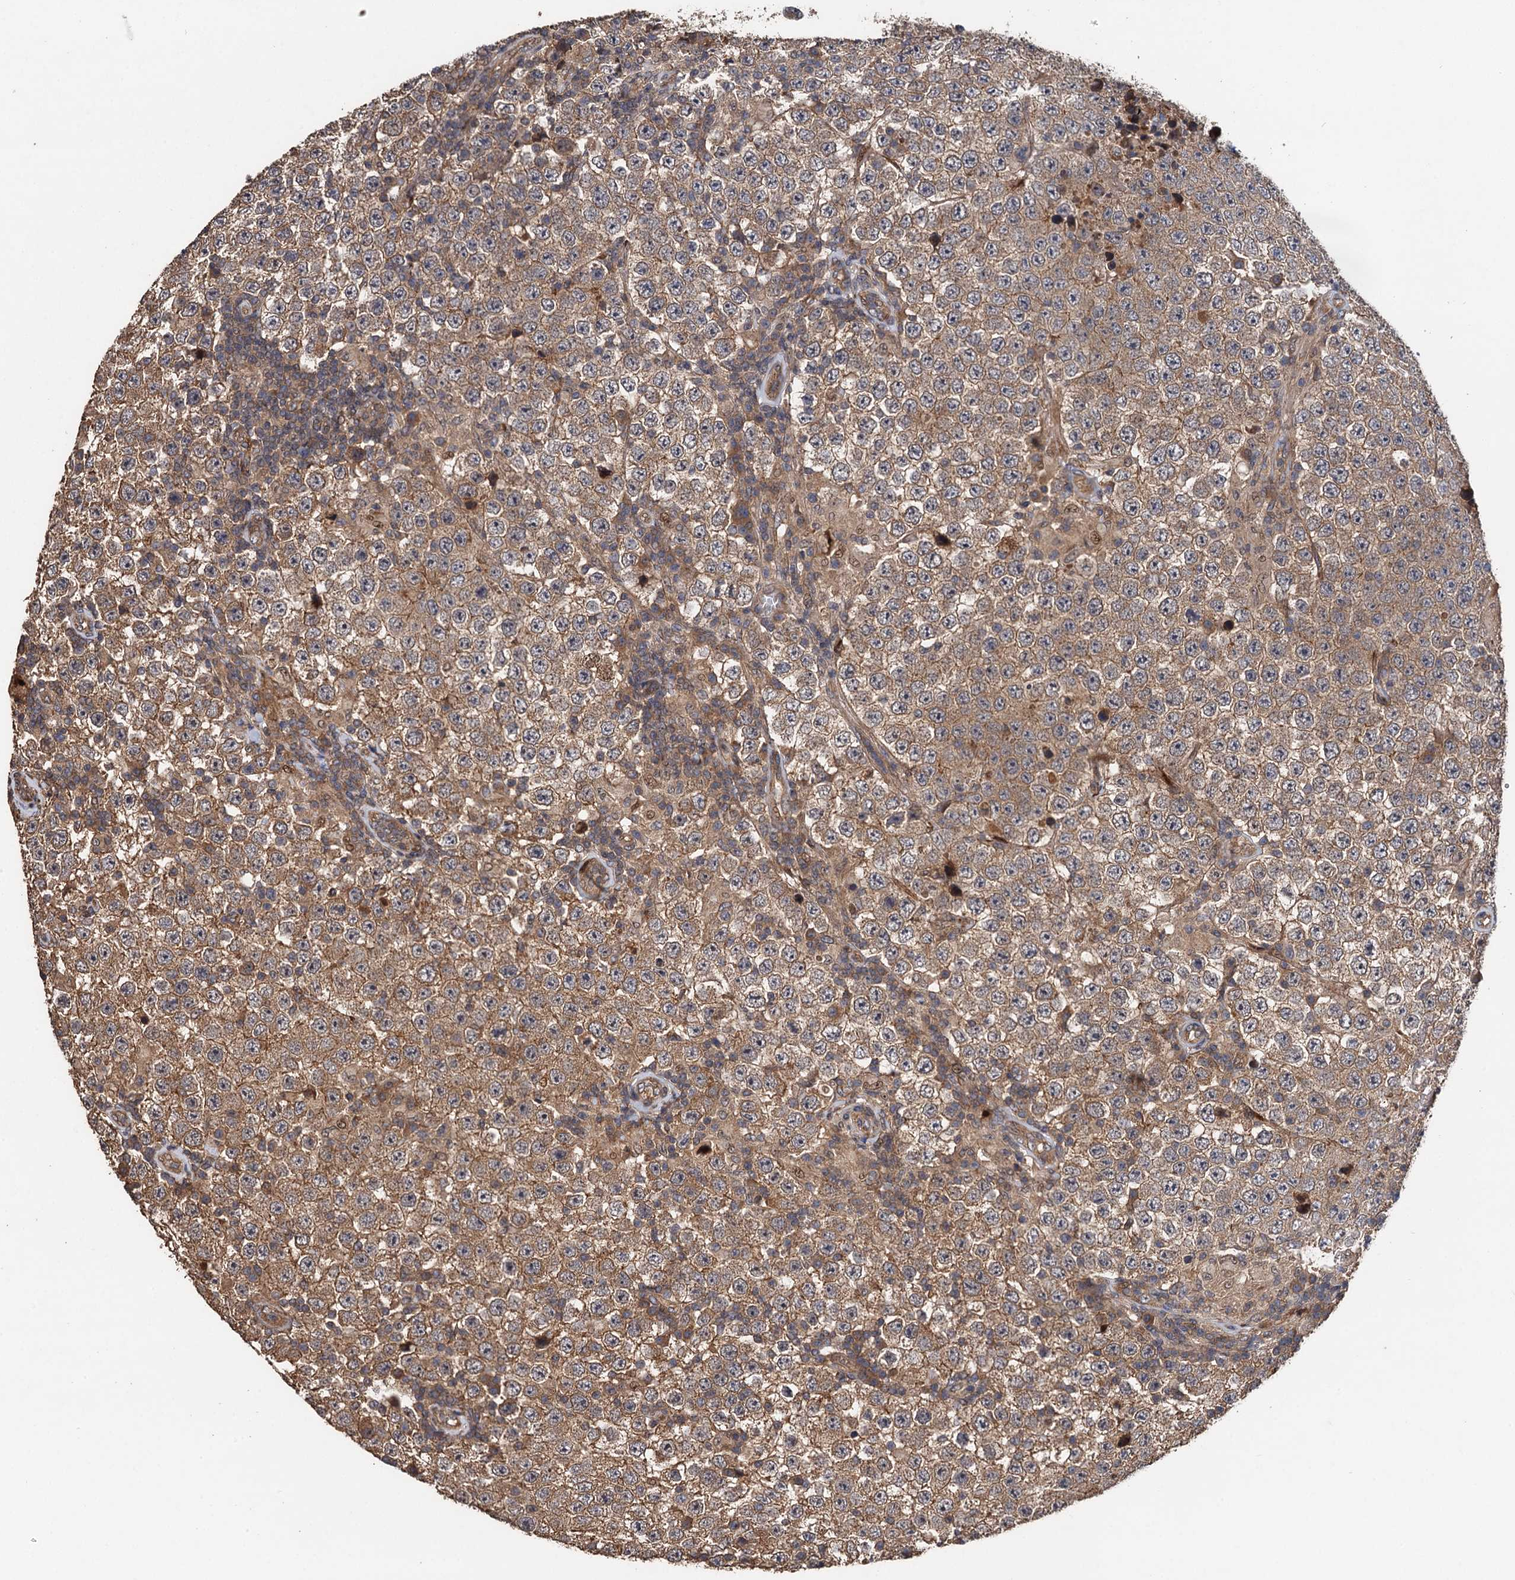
{"staining": {"intensity": "moderate", "quantity": ">75%", "location": "cytoplasmic/membranous"}, "tissue": "testis cancer", "cell_type": "Tumor cells", "image_type": "cancer", "snomed": [{"axis": "morphology", "description": "Normal tissue, NOS"}, {"axis": "morphology", "description": "Urothelial carcinoma, High grade"}, {"axis": "morphology", "description": "Seminoma, NOS"}, {"axis": "morphology", "description": "Carcinoma, Embryonal, NOS"}, {"axis": "topography", "description": "Urinary bladder"}, {"axis": "topography", "description": "Testis"}], "caption": "This histopathology image reveals immunohistochemistry (IHC) staining of testis cancer (seminoma), with medium moderate cytoplasmic/membranous expression in about >75% of tumor cells.", "gene": "TMEM39B", "patient": {"sex": "male", "age": 41}}